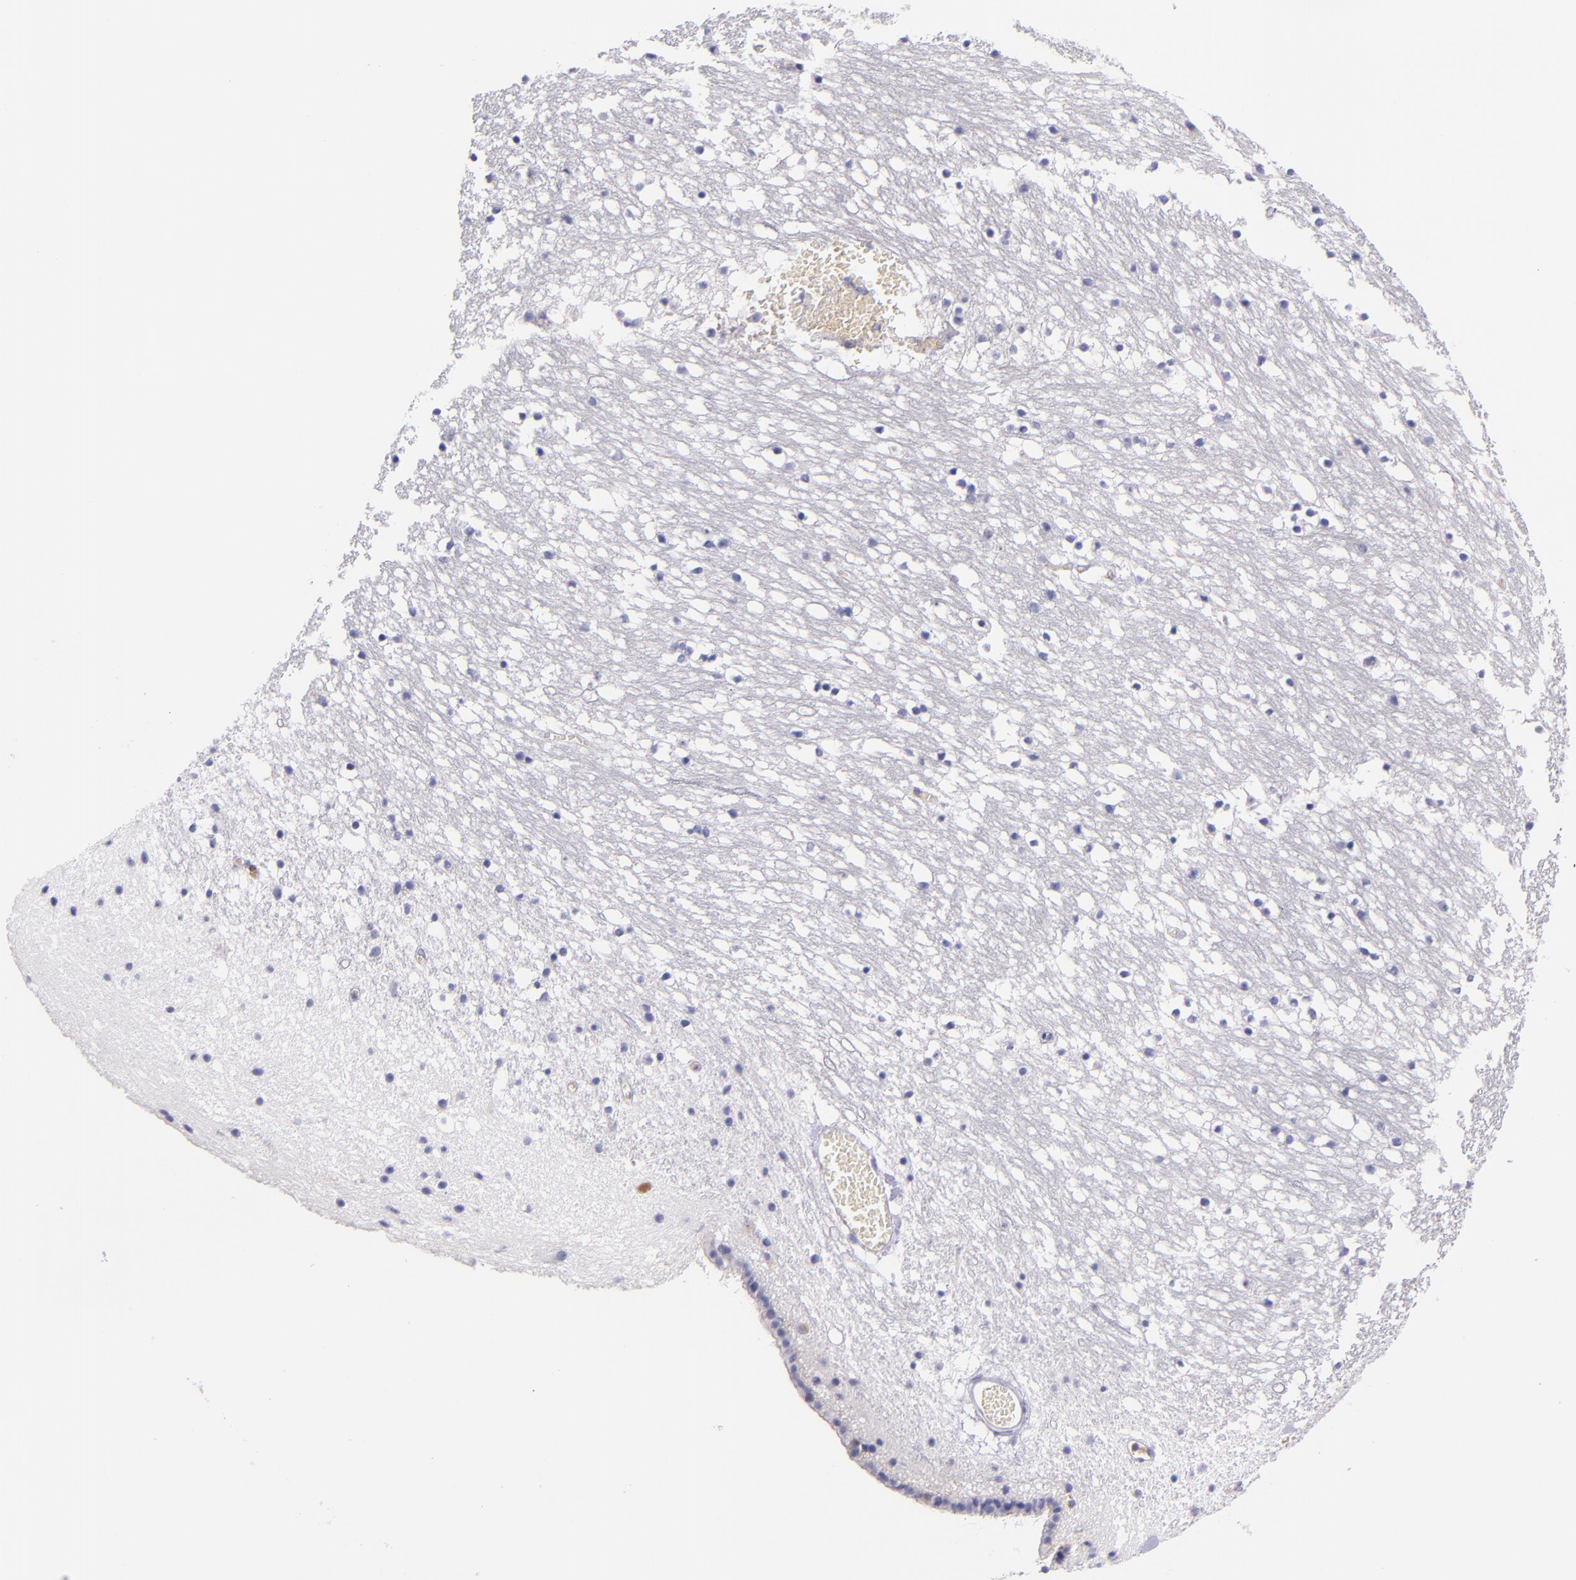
{"staining": {"intensity": "negative", "quantity": "none", "location": "none"}, "tissue": "caudate", "cell_type": "Glial cells", "image_type": "normal", "snomed": [{"axis": "morphology", "description": "Normal tissue, NOS"}, {"axis": "topography", "description": "Lateral ventricle wall"}], "caption": "High power microscopy histopathology image of an IHC micrograph of normal caudate, revealing no significant staining in glial cells. (DAB IHC, high magnification).", "gene": "KNG1", "patient": {"sex": "male", "age": 45}}